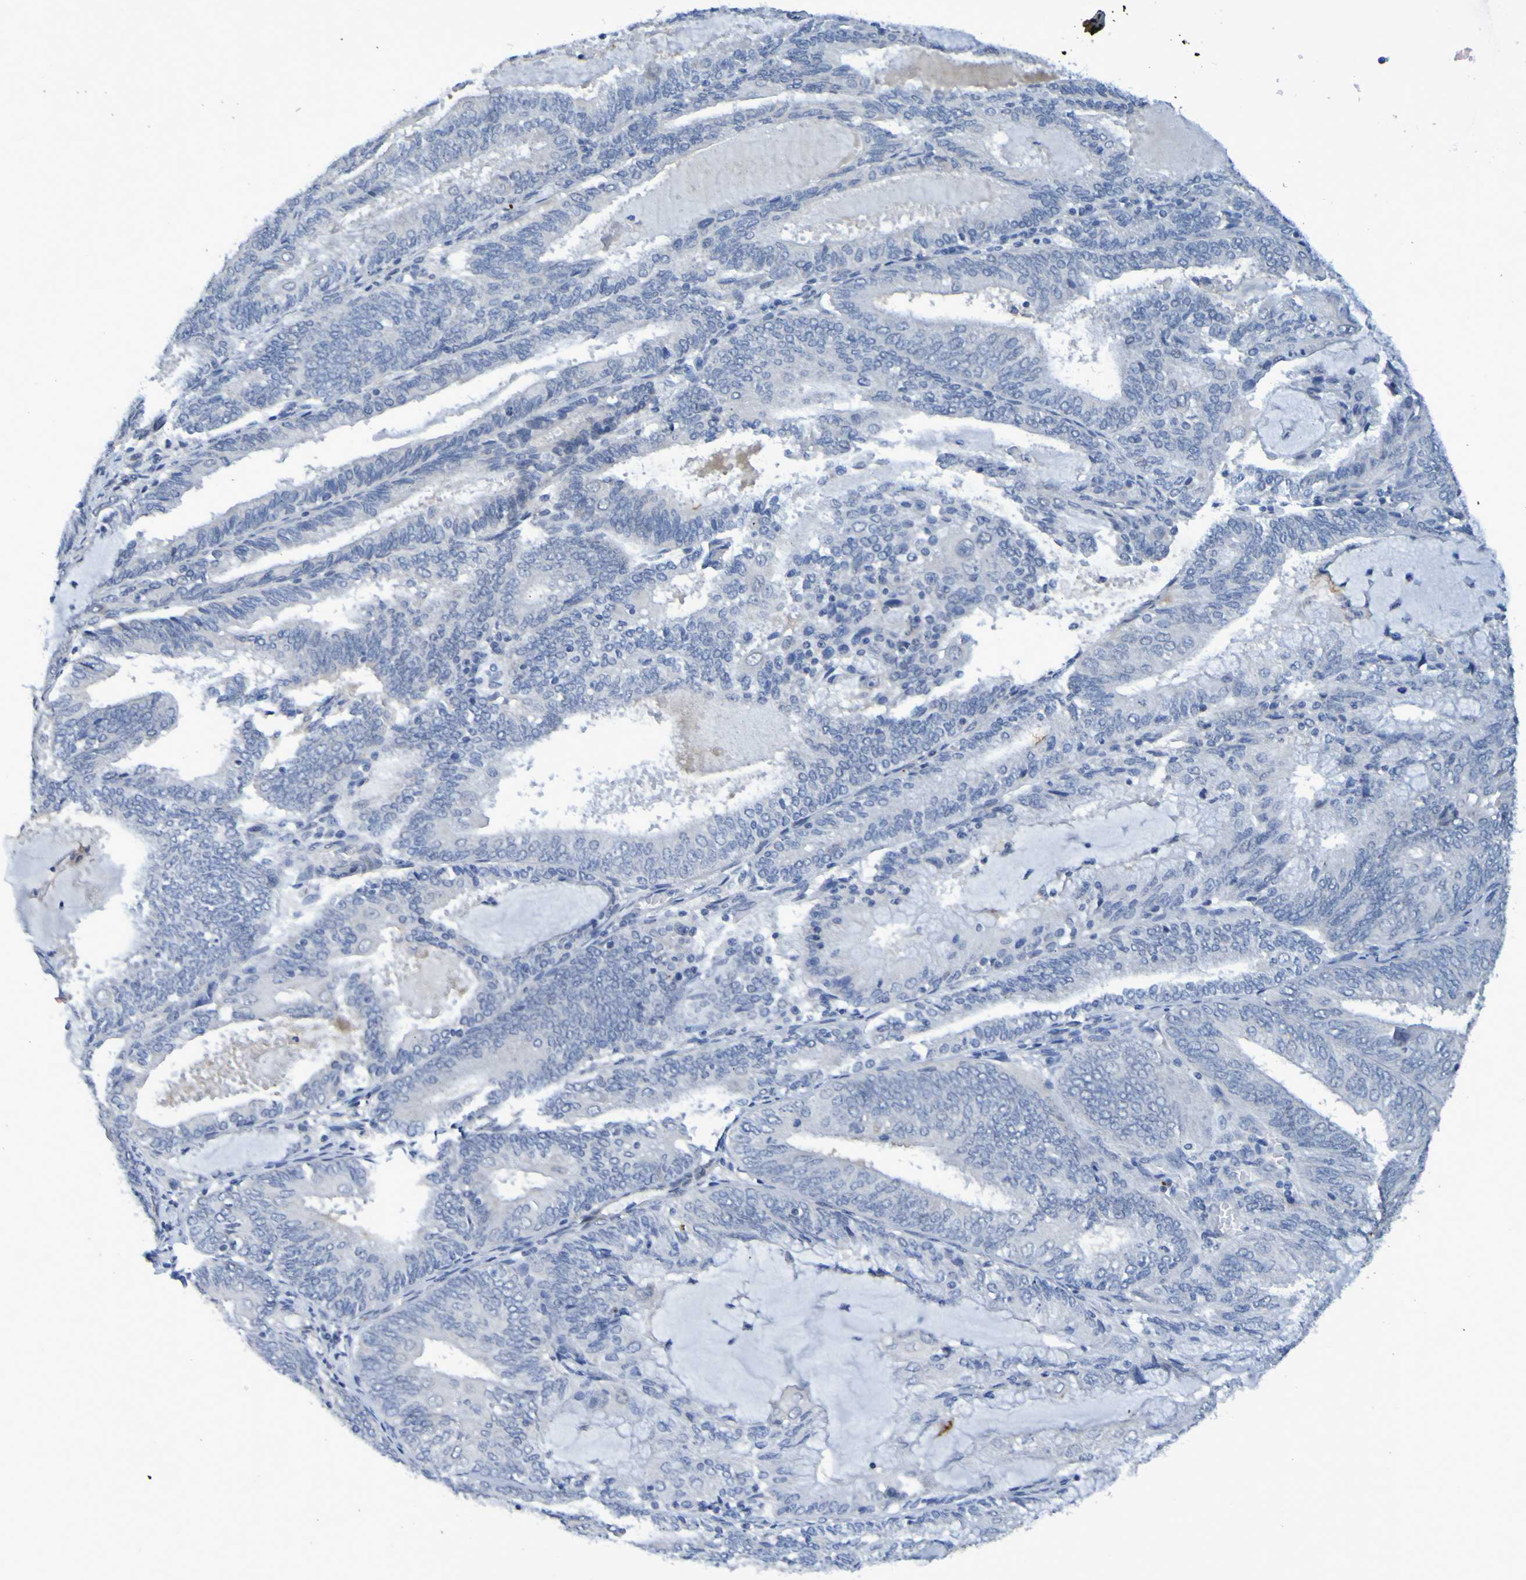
{"staining": {"intensity": "negative", "quantity": "none", "location": "none"}, "tissue": "endometrial cancer", "cell_type": "Tumor cells", "image_type": "cancer", "snomed": [{"axis": "morphology", "description": "Adenocarcinoma, NOS"}, {"axis": "topography", "description": "Endometrium"}], "caption": "A photomicrograph of human endometrial cancer is negative for staining in tumor cells.", "gene": "VMA21", "patient": {"sex": "female", "age": 81}}